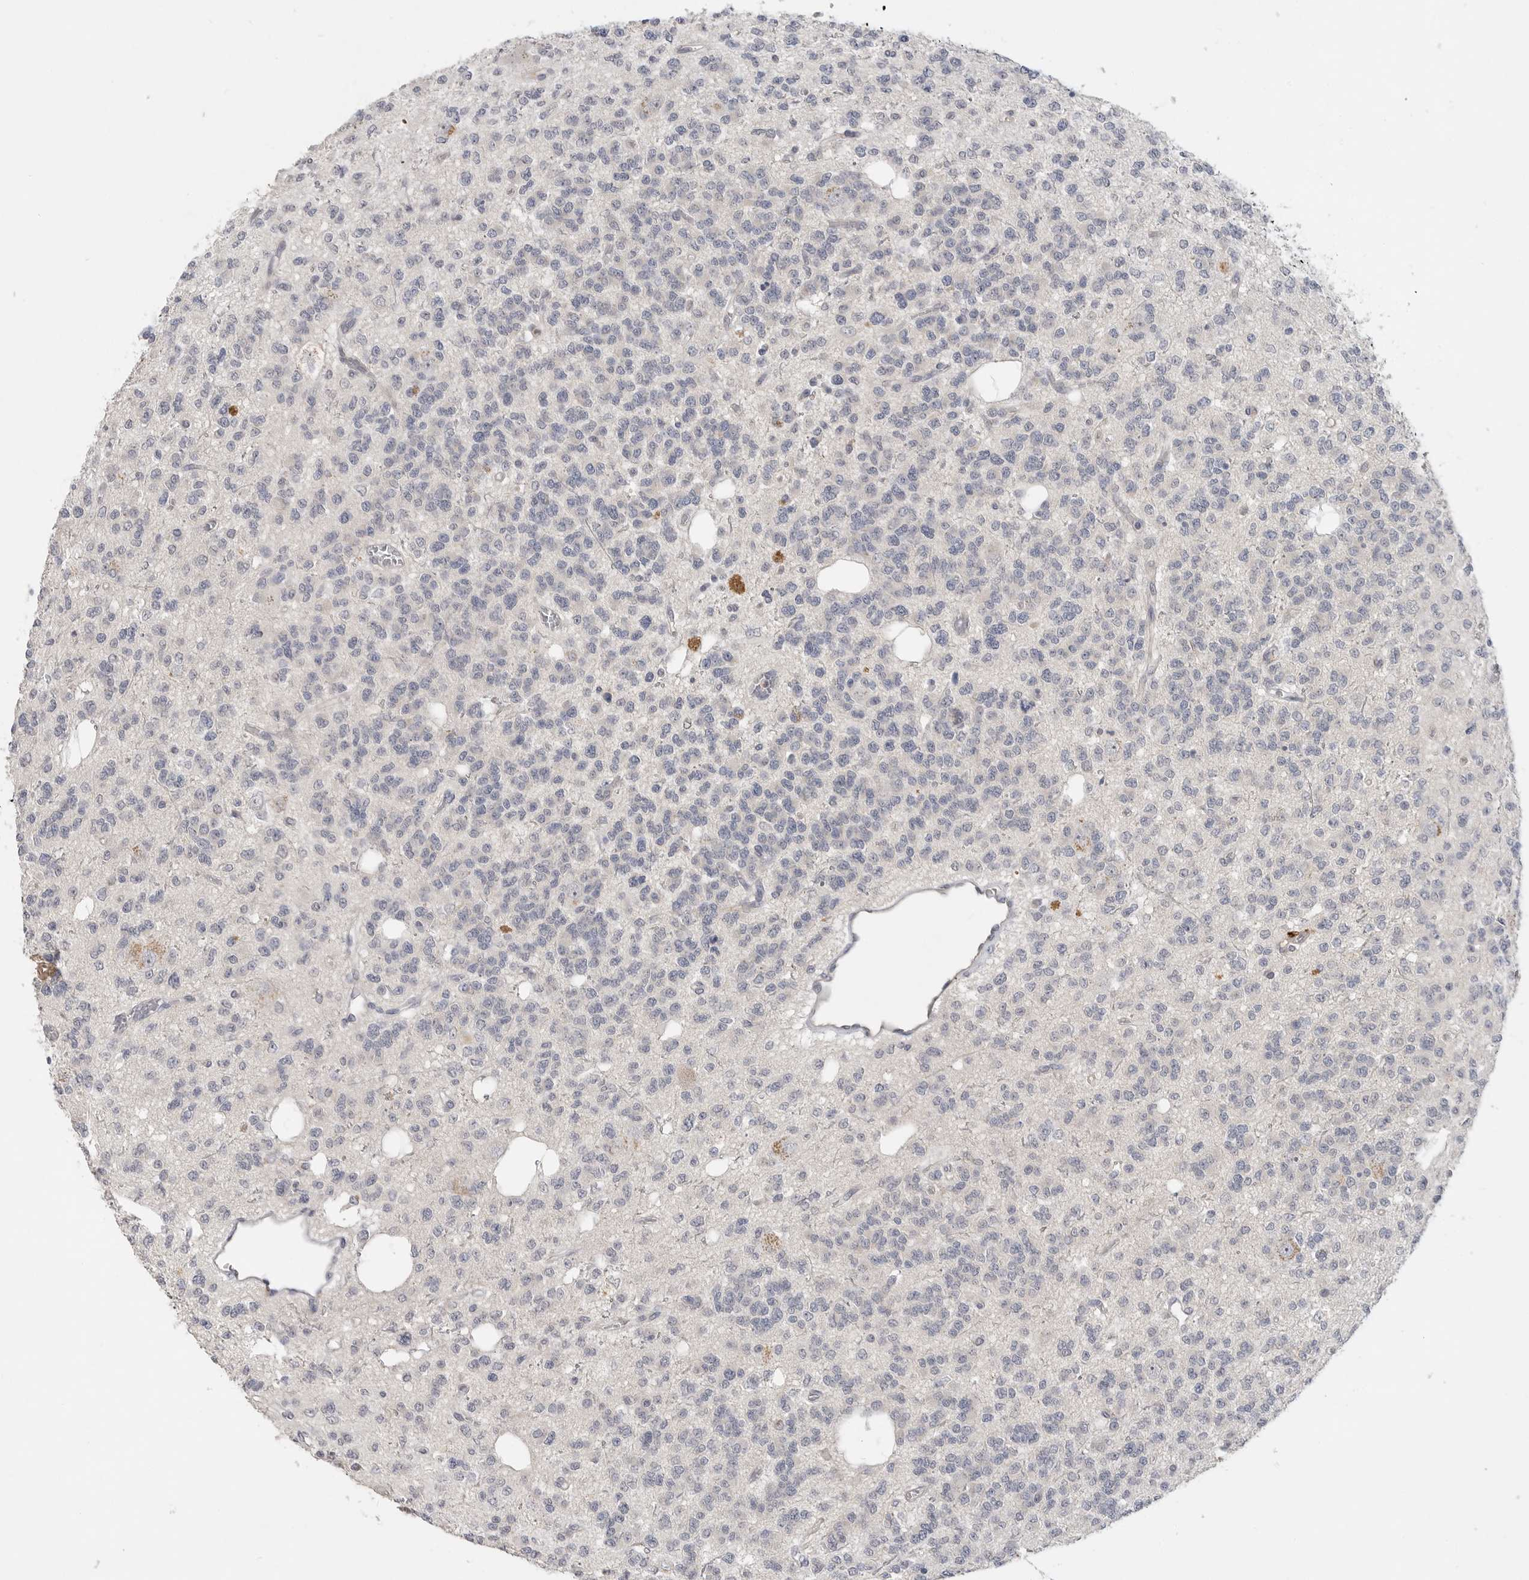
{"staining": {"intensity": "negative", "quantity": "none", "location": "none"}, "tissue": "glioma", "cell_type": "Tumor cells", "image_type": "cancer", "snomed": [{"axis": "morphology", "description": "Glioma, malignant, Low grade"}, {"axis": "topography", "description": "Brain"}], "caption": "Immunohistochemical staining of human glioma displays no significant expression in tumor cells.", "gene": "ITGAD", "patient": {"sex": "male", "age": 38}}